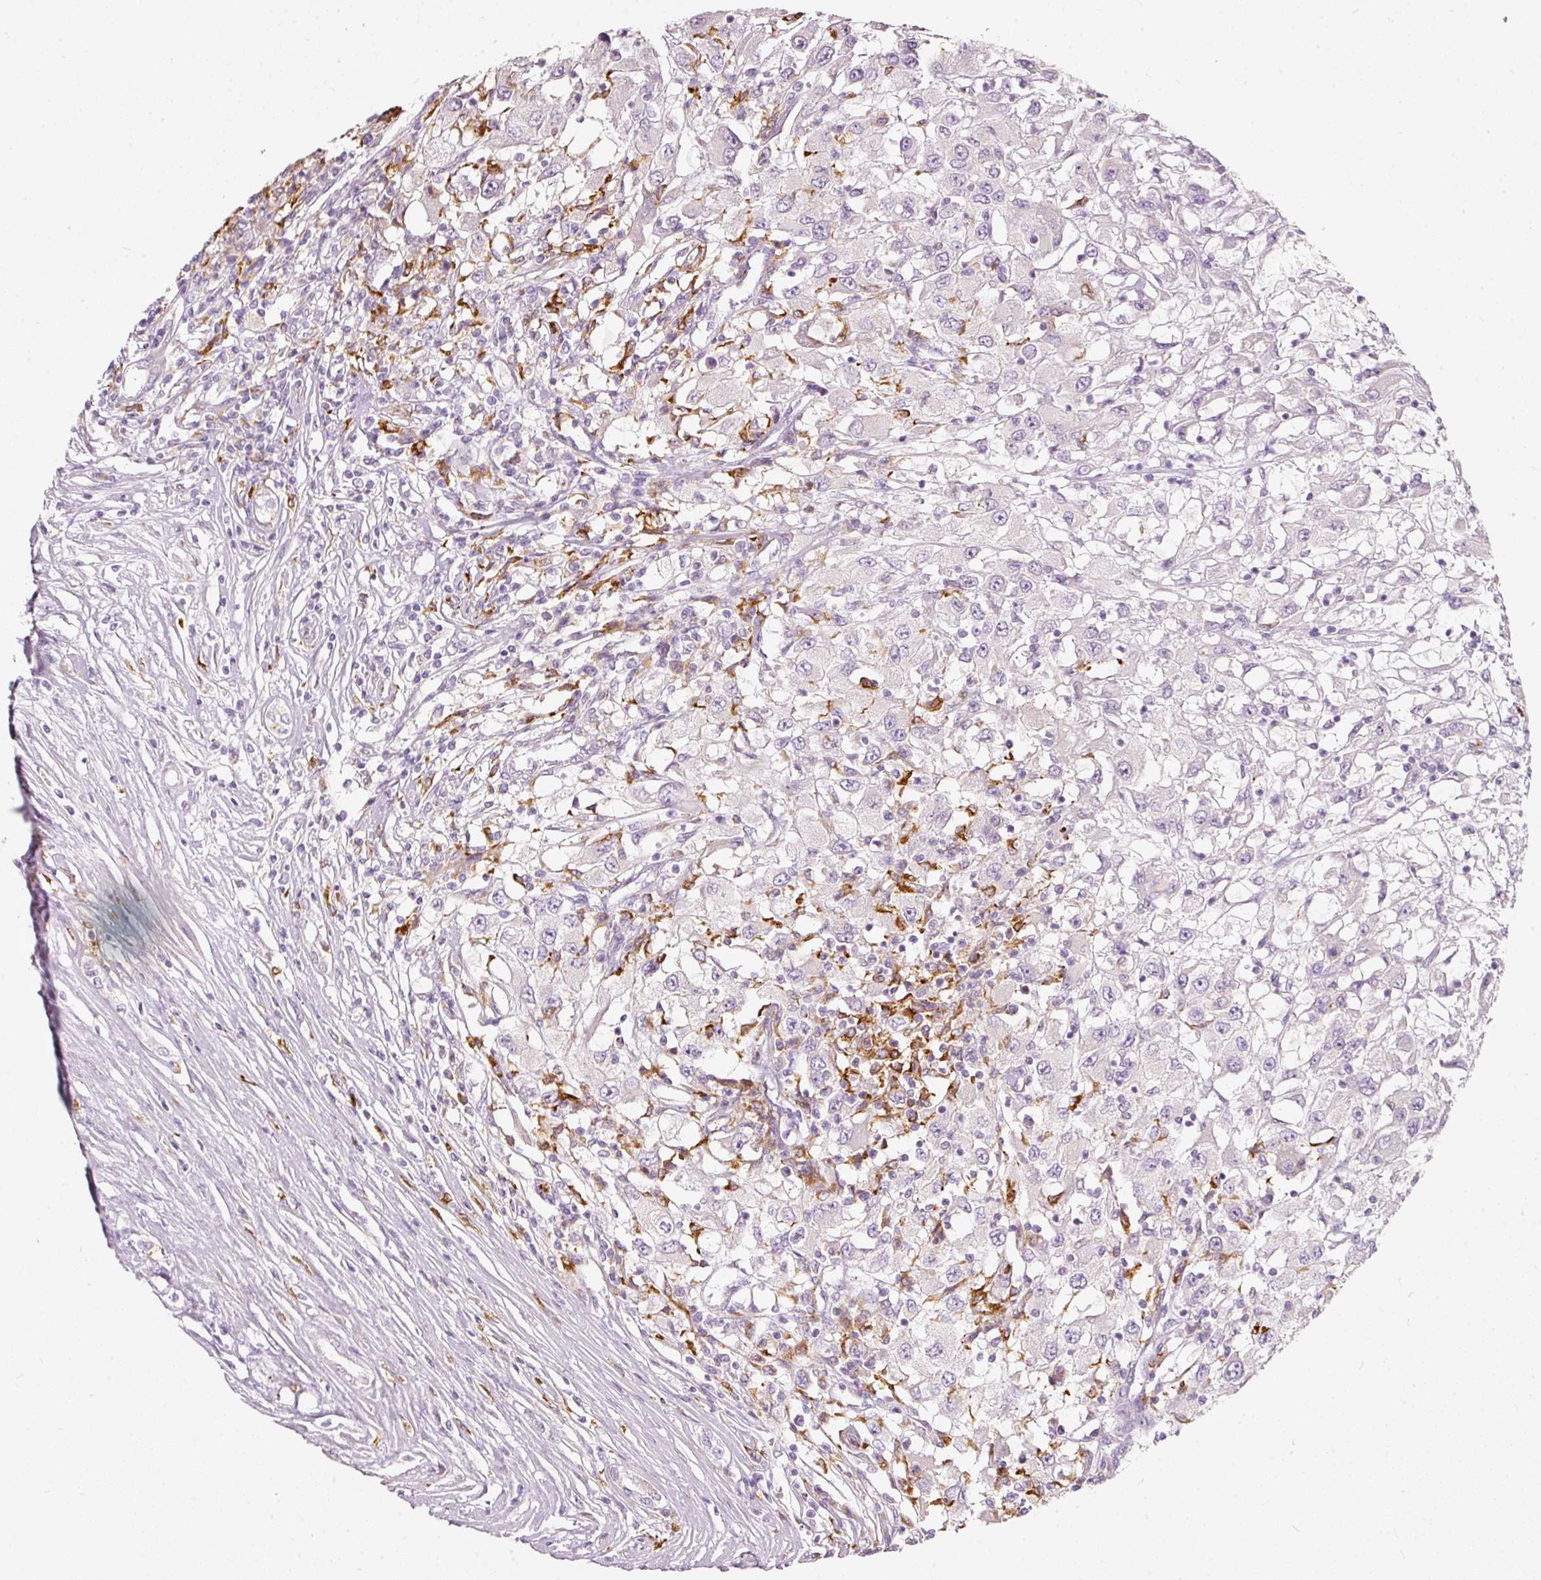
{"staining": {"intensity": "negative", "quantity": "none", "location": "none"}, "tissue": "renal cancer", "cell_type": "Tumor cells", "image_type": "cancer", "snomed": [{"axis": "morphology", "description": "Adenocarcinoma, NOS"}, {"axis": "topography", "description": "Kidney"}], "caption": "Immunohistochemistry photomicrograph of renal adenocarcinoma stained for a protein (brown), which reveals no expression in tumor cells.", "gene": "MTHFD2", "patient": {"sex": "female", "age": 67}}